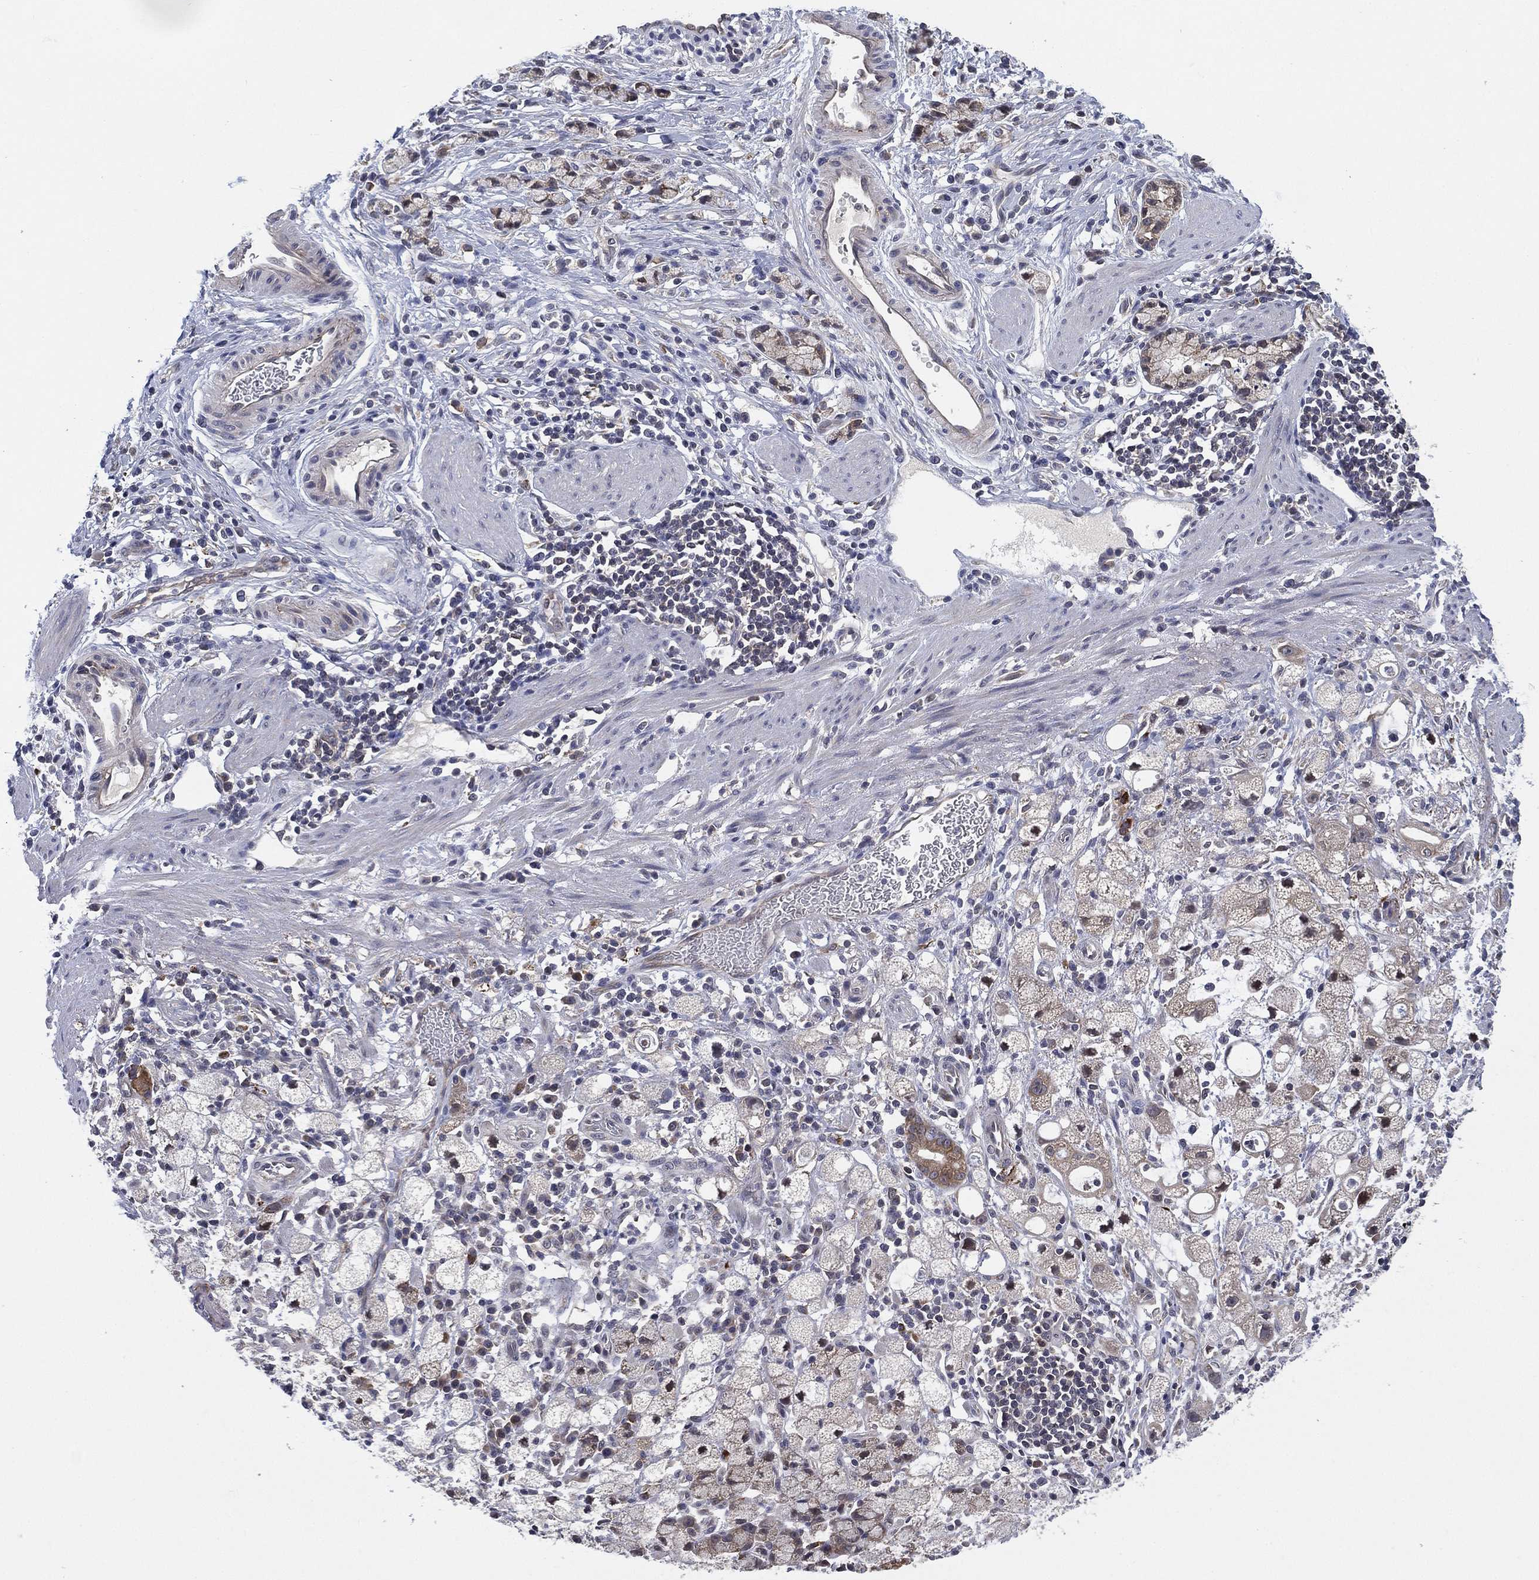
{"staining": {"intensity": "weak", "quantity": "<25%", "location": "cytoplasmic/membranous"}, "tissue": "stomach cancer", "cell_type": "Tumor cells", "image_type": "cancer", "snomed": [{"axis": "morphology", "description": "Adenocarcinoma, NOS"}, {"axis": "topography", "description": "Stomach"}], "caption": "IHC of adenocarcinoma (stomach) shows no expression in tumor cells.", "gene": "SELENOO", "patient": {"sex": "male", "age": 58}}